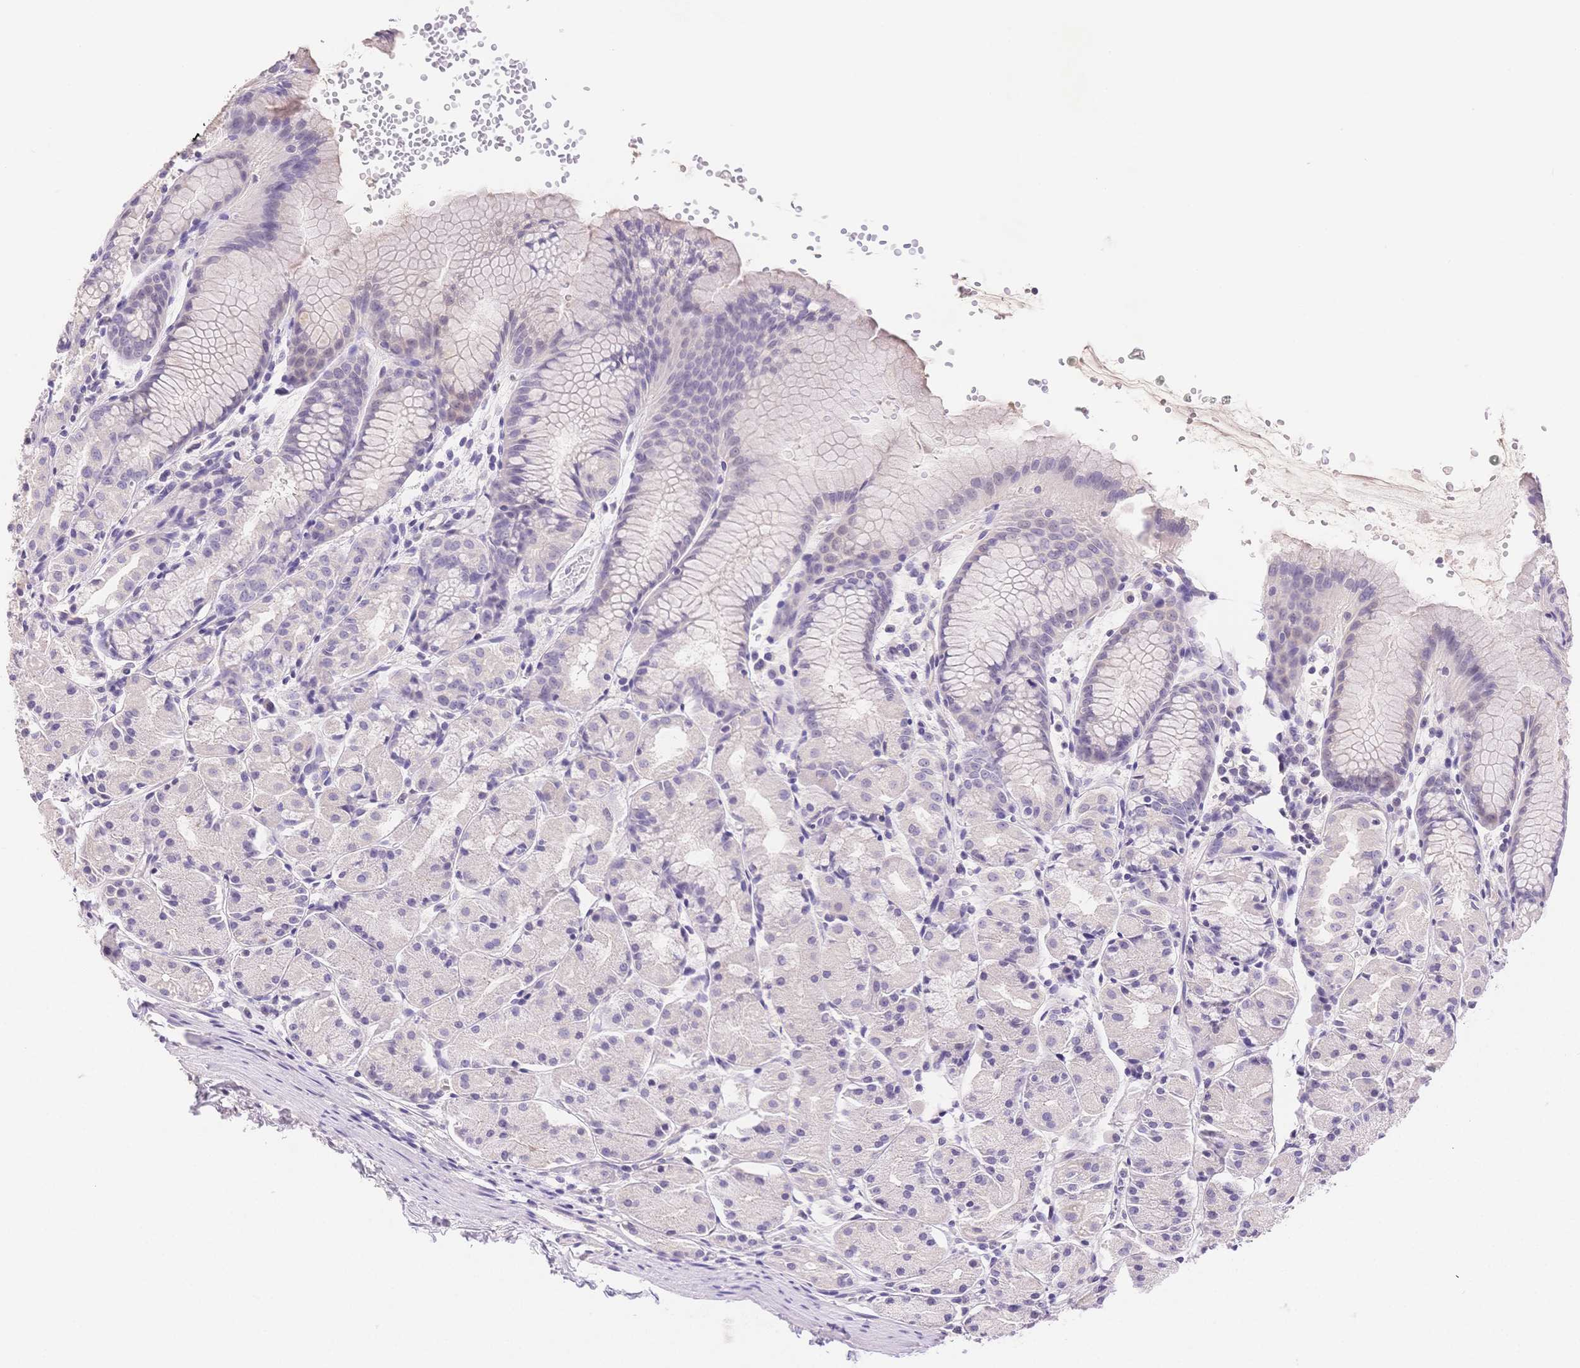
{"staining": {"intensity": "negative", "quantity": "none", "location": "none"}, "tissue": "stomach", "cell_type": "Glandular cells", "image_type": "normal", "snomed": [{"axis": "morphology", "description": "Normal tissue, NOS"}, {"axis": "topography", "description": "Stomach, upper"}], "caption": "This micrograph is of unremarkable stomach stained with IHC to label a protein in brown with the nuclei are counter-stained blue. There is no staining in glandular cells.", "gene": "MYOM1", "patient": {"sex": "male", "age": 47}}